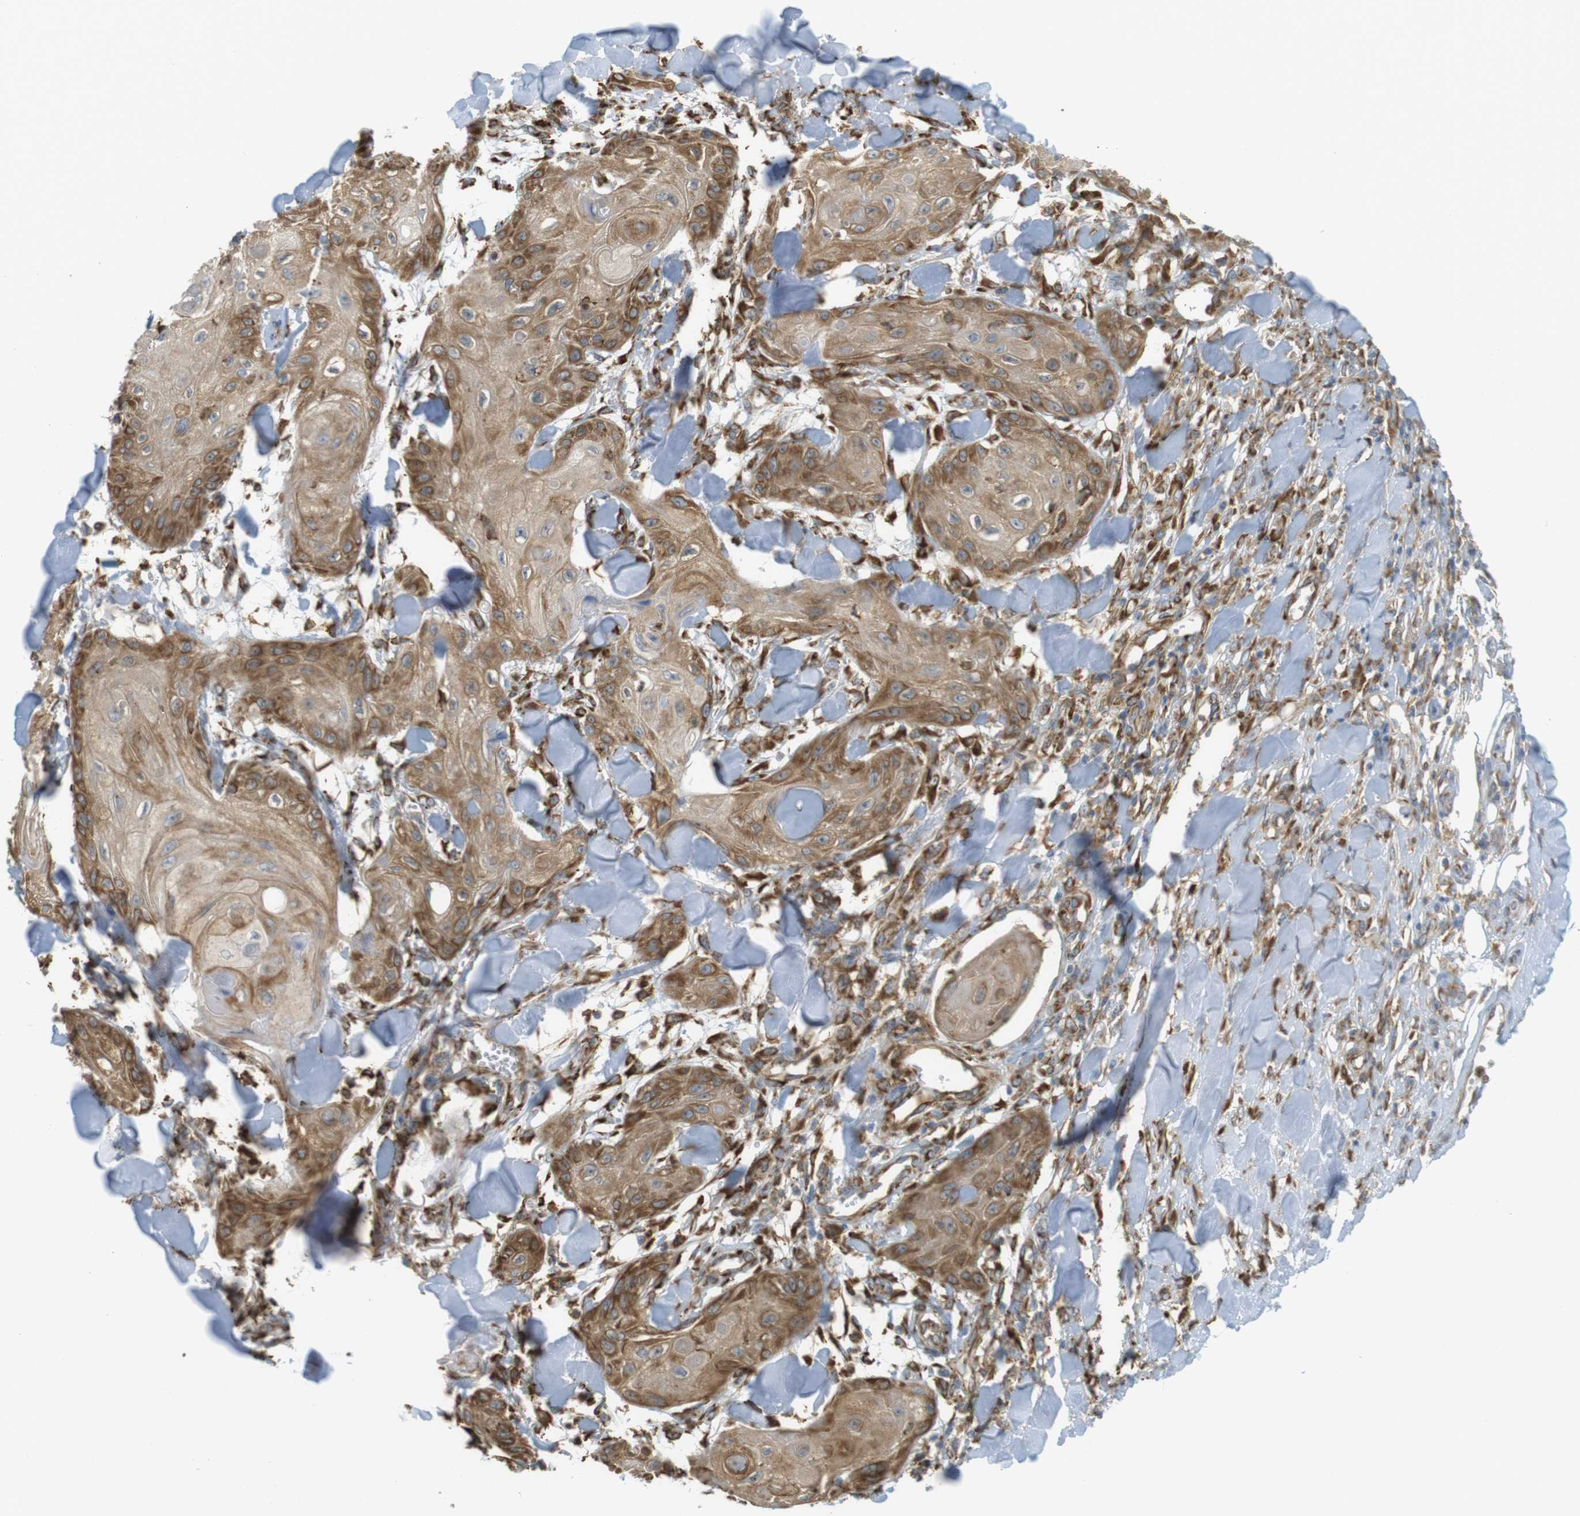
{"staining": {"intensity": "moderate", "quantity": ">75%", "location": "cytoplasmic/membranous"}, "tissue": "skin cancer", "cell_type": "Tumor cells", "image_type": "cancer", "snomed": [{"axis": "morphology", "description": "Squamous cell carcinoma, NOS"}, {"axis": "topography", "description": "Skin"}], "caption": "IHC (DAB) staining of human skin cancer (squamous cell carcinoma) demonstrates moderate cytoplasmic/membranous protein expression in approximately >75% of tumor cells.", "gene": "MBOAT2", "patient": {"sex": "male", "age": 74}}